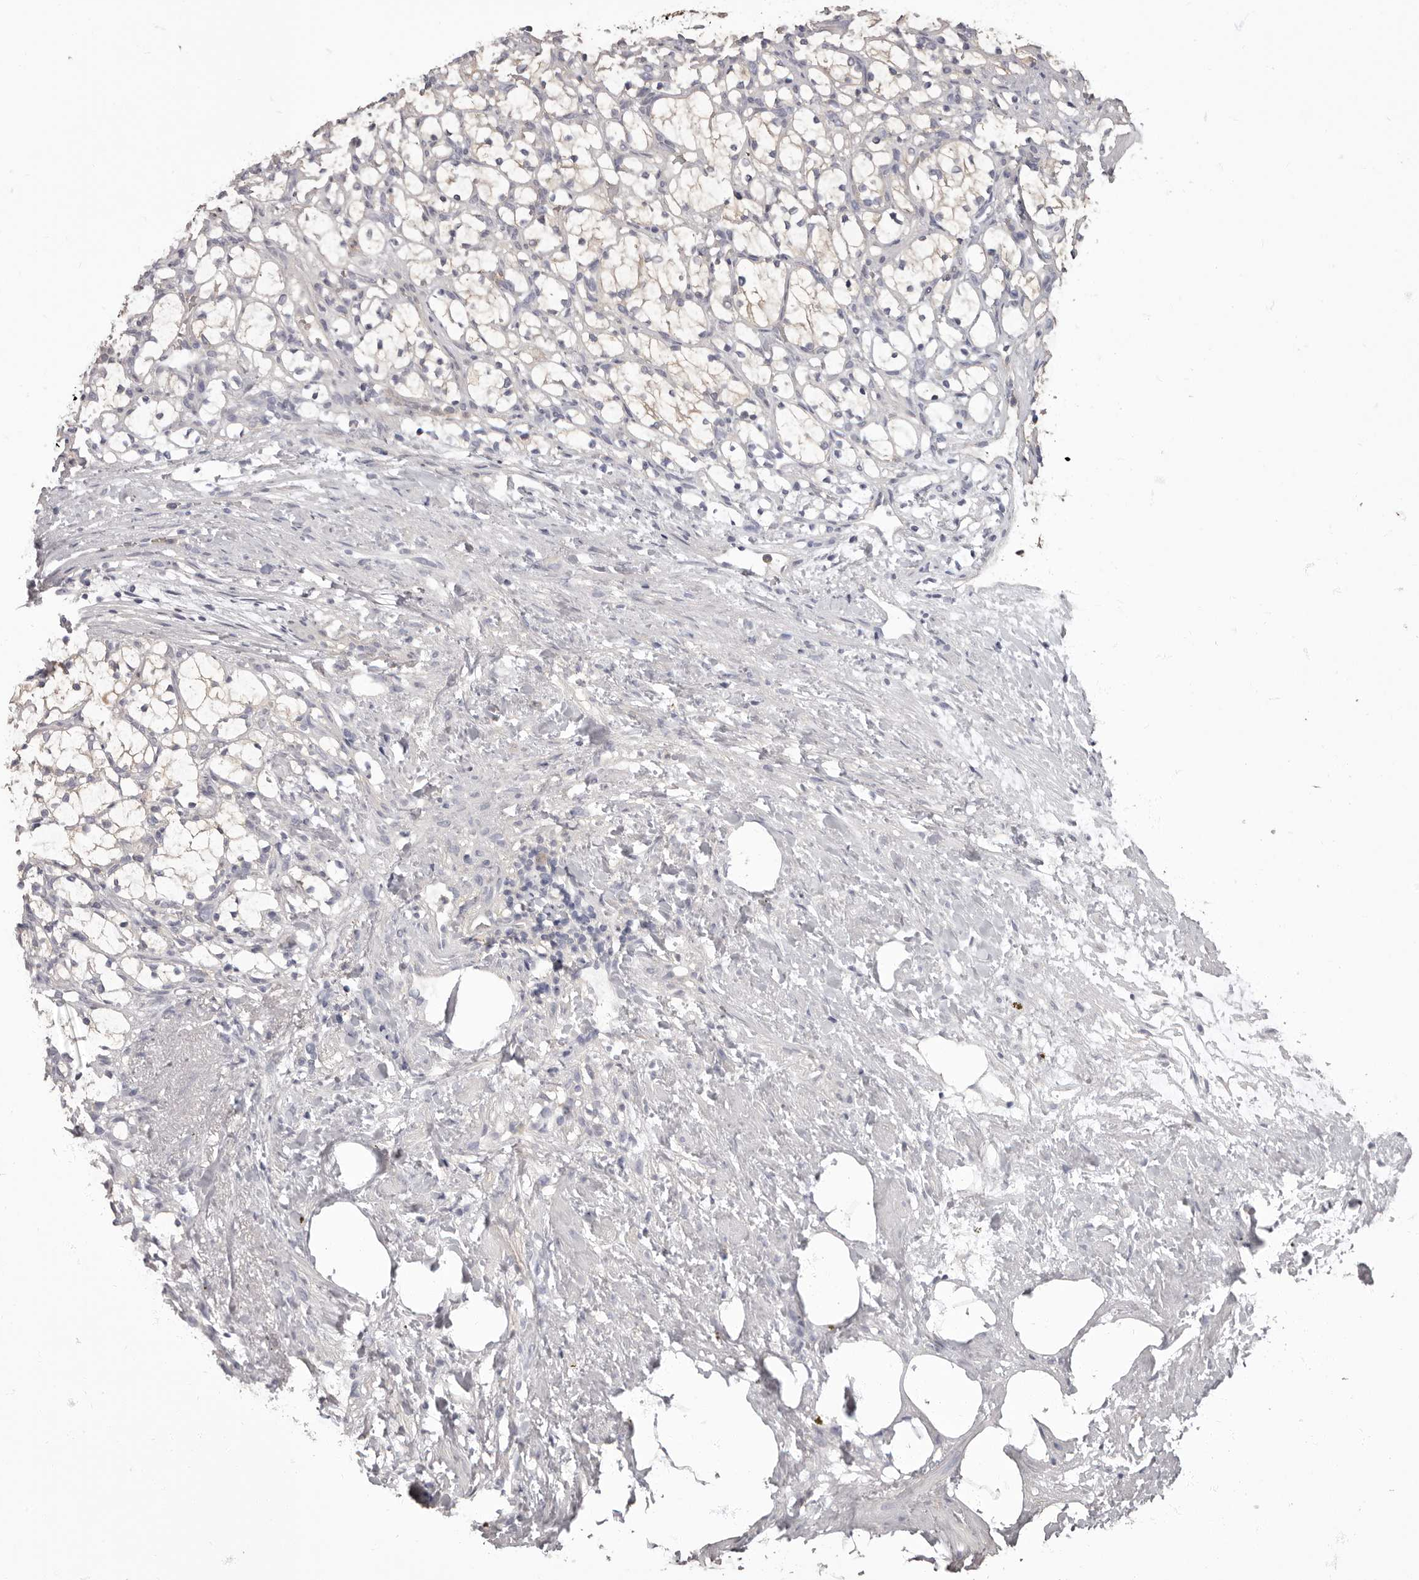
{"staining": {"intensity": "negative", "quantity": "none", "location": "none"}, "tissue": "renal cancer", "cell_type": "Tumor cells", "image_type": "cancer", "snomed": [{"axis": "morphology", "description": "Adenocarcinoma, NOS"}, {"axis": "topography", "description": "Kidney"}], "caption": "Tumor cells are negative for protein expression in human adenocarcinoma (renal).", "gene": "APEH", "patient": {"sex": "female", "age": 69}}